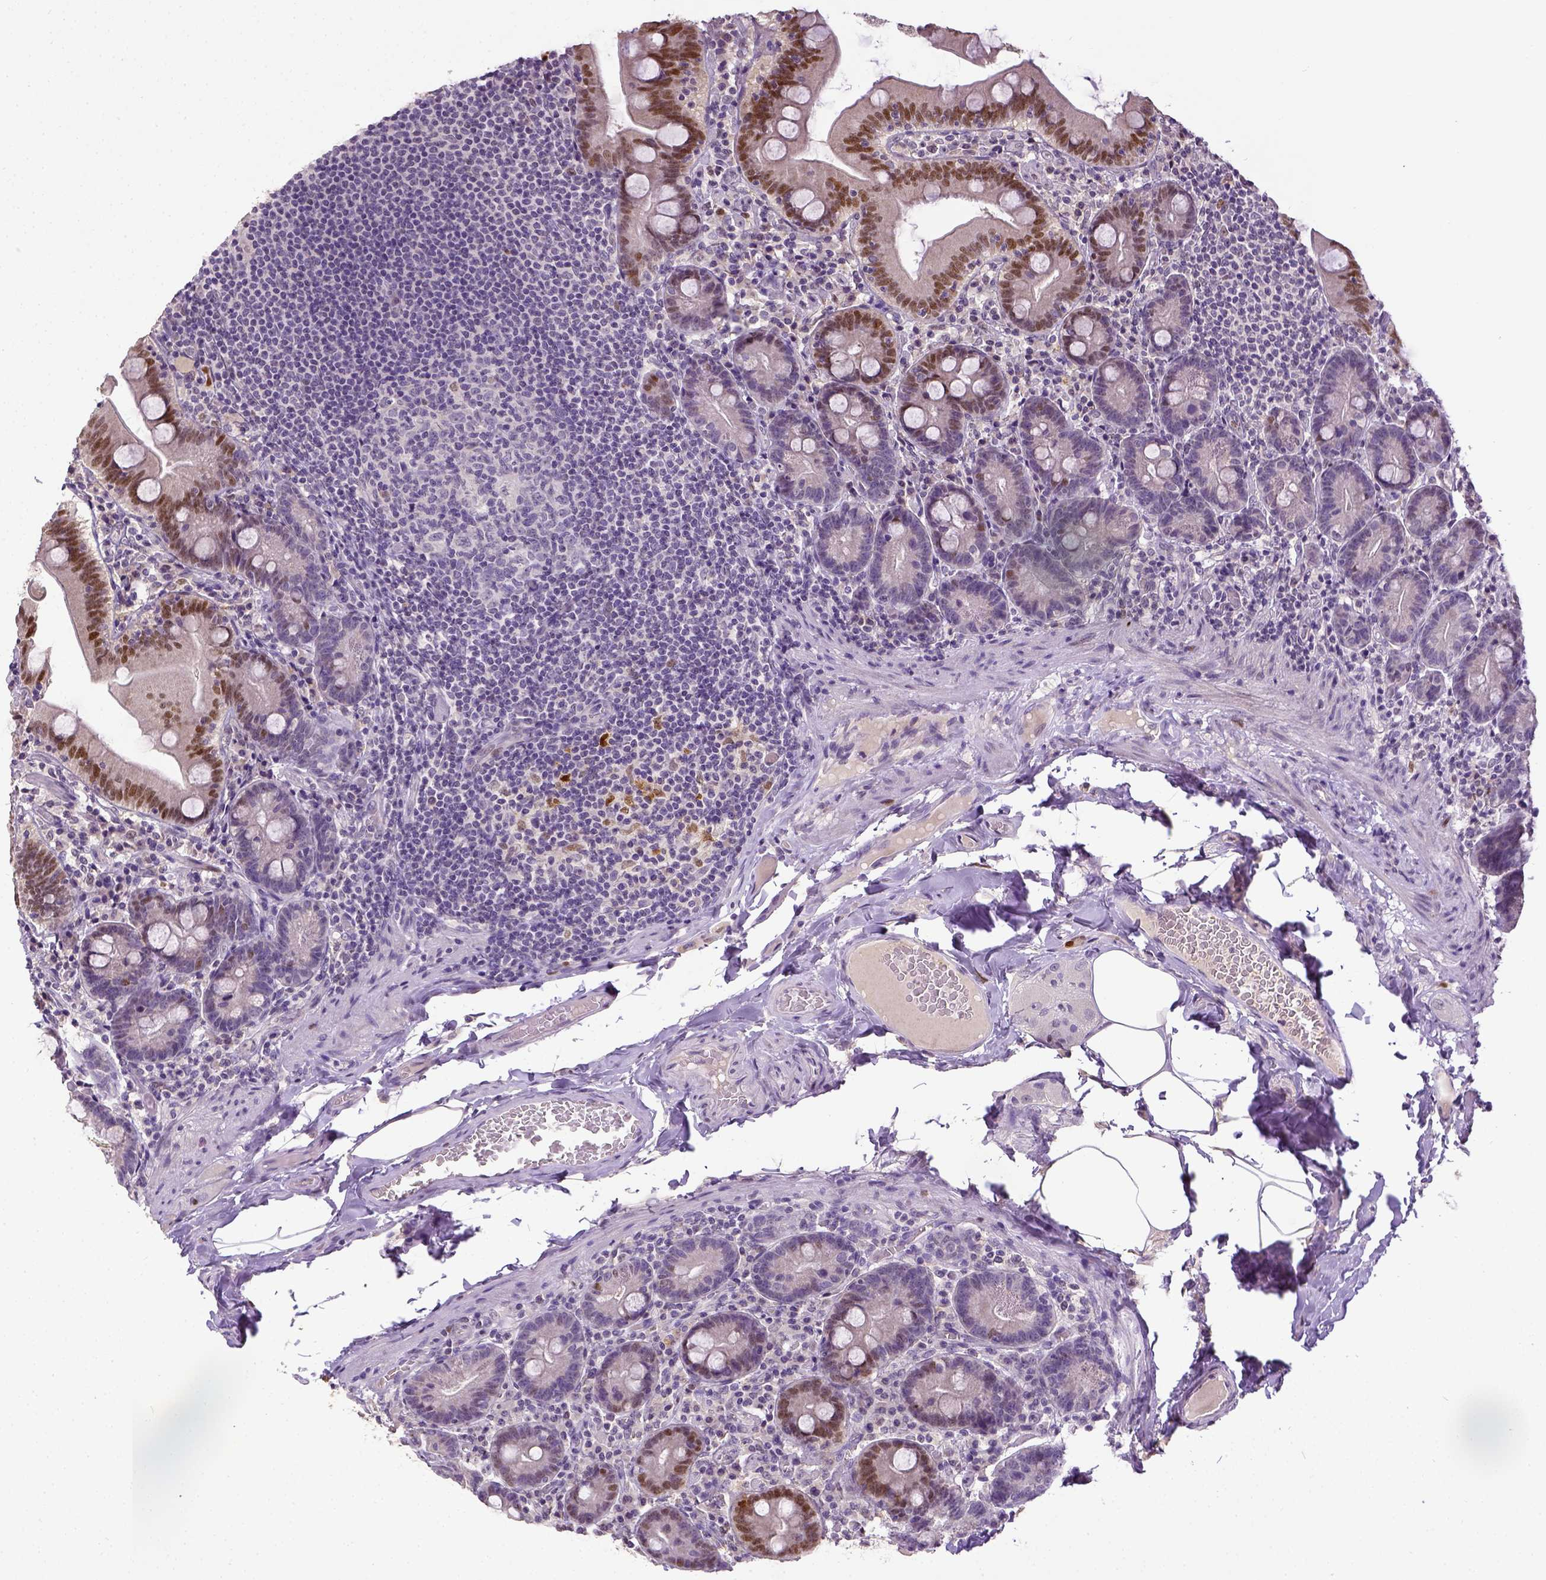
{"staining": {"intensity": "moderate", "quantity": ">75%", "location": "nuclear"}, "tissue": "small intestine", "cell_type": "Glandular cells", "image_type": "normal", "snomed": [{"axis": "morphology", "description": "Normal tissue, NOS"}, {"axis": "topography", "description": "Small intestine"}], "caption": "Approximately >75% of glandular cells in normal small intestine demonstrate moderate nuclear protein staining as visualized by brown immunohistochemical staining.", "gene": "CDKN1A", "patient": {"sex": "male", "age": 37}}